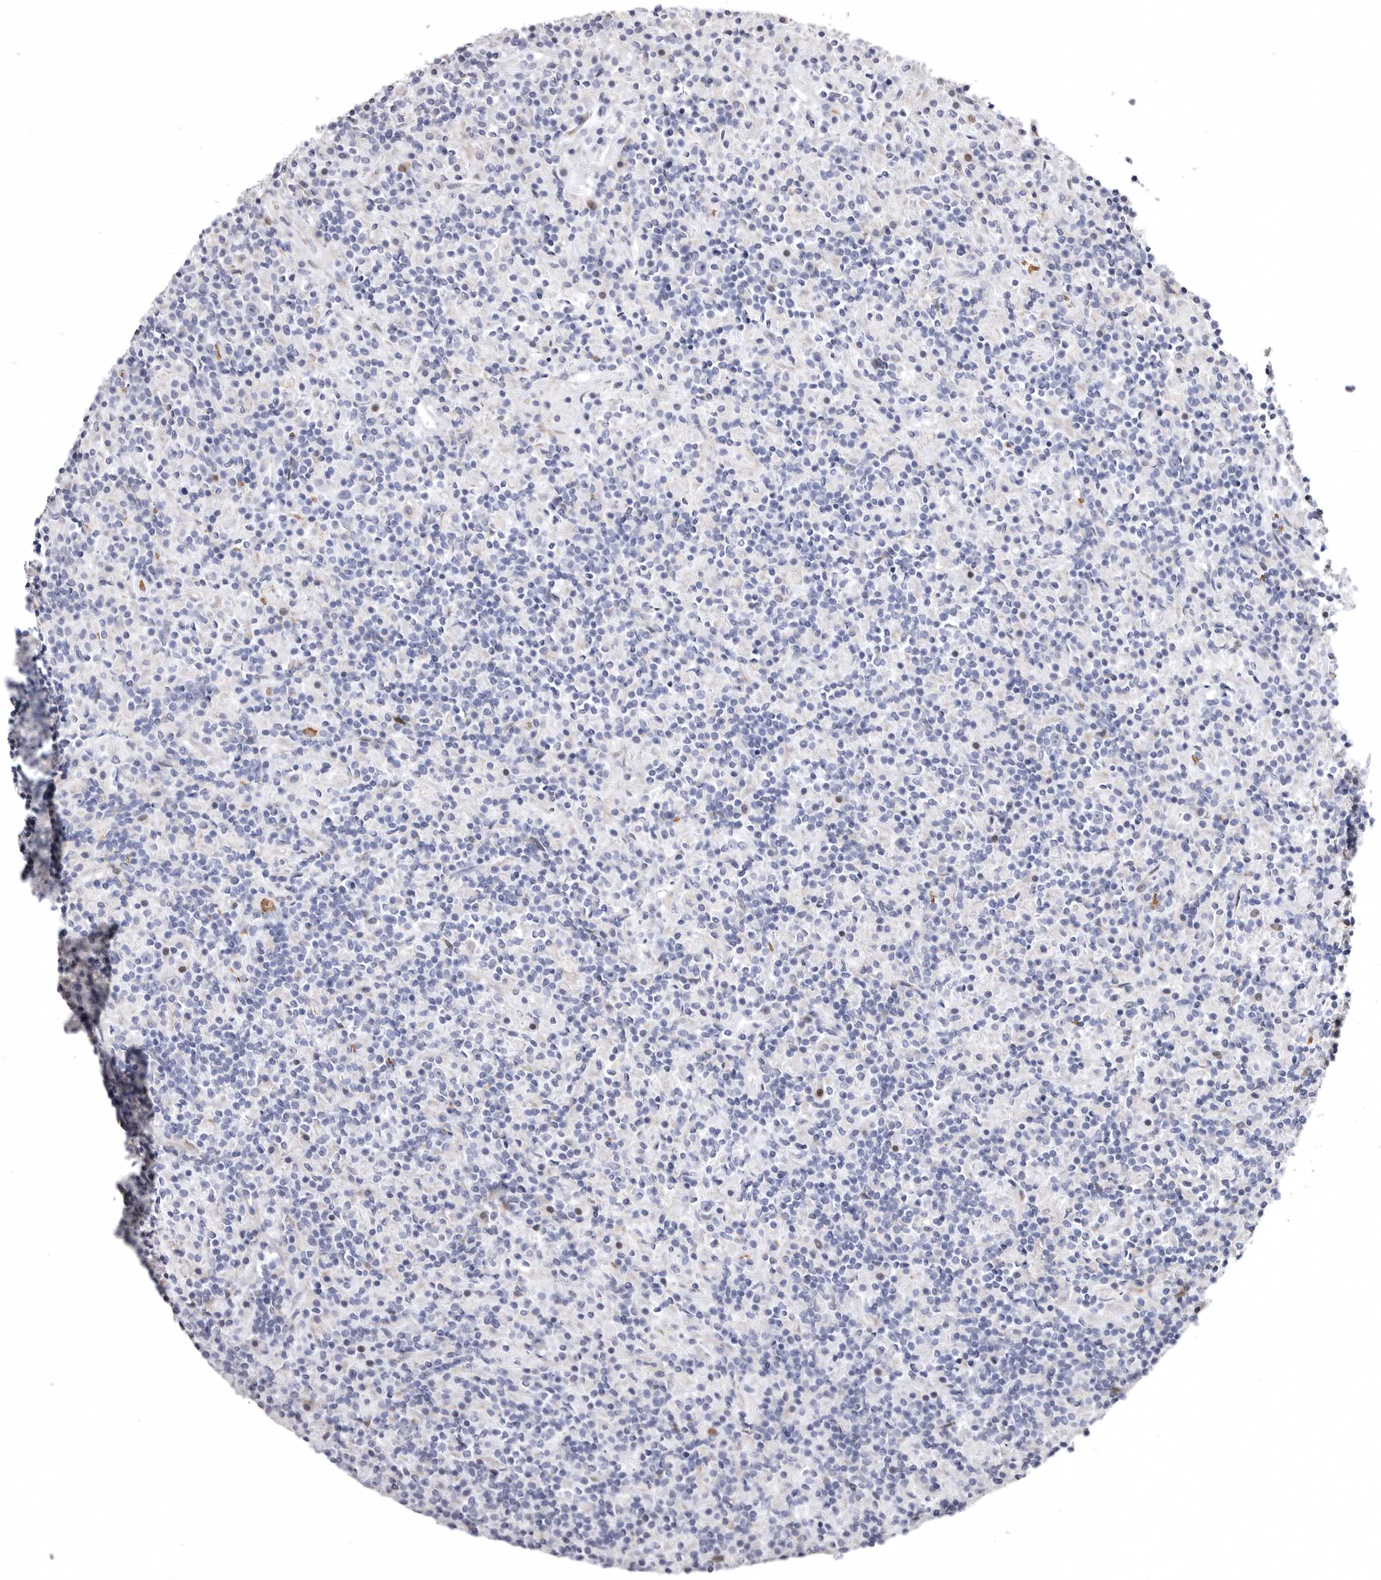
{"staining": {"intensity": "negative", "quantity": "none", "location": "none"}, "tissue": "lymphoma", "cell_type": "Tumor cells", "image_type": "cancer", "snomed": [{"axis": "morphology", "description": "Hodgkin's disease, NOS"}, {"axis": "topography", "description": "Lymph node"}], "caption": "The IHC histopathology image has no significant positivity in tumor cells of Hodgkin's disease tissue. (DAB (3,3'-diaminobenzidine) immunohistochemistry, high magnification).", "gene": "AIDA", "patient": {"sex": "male", "age": 70}}